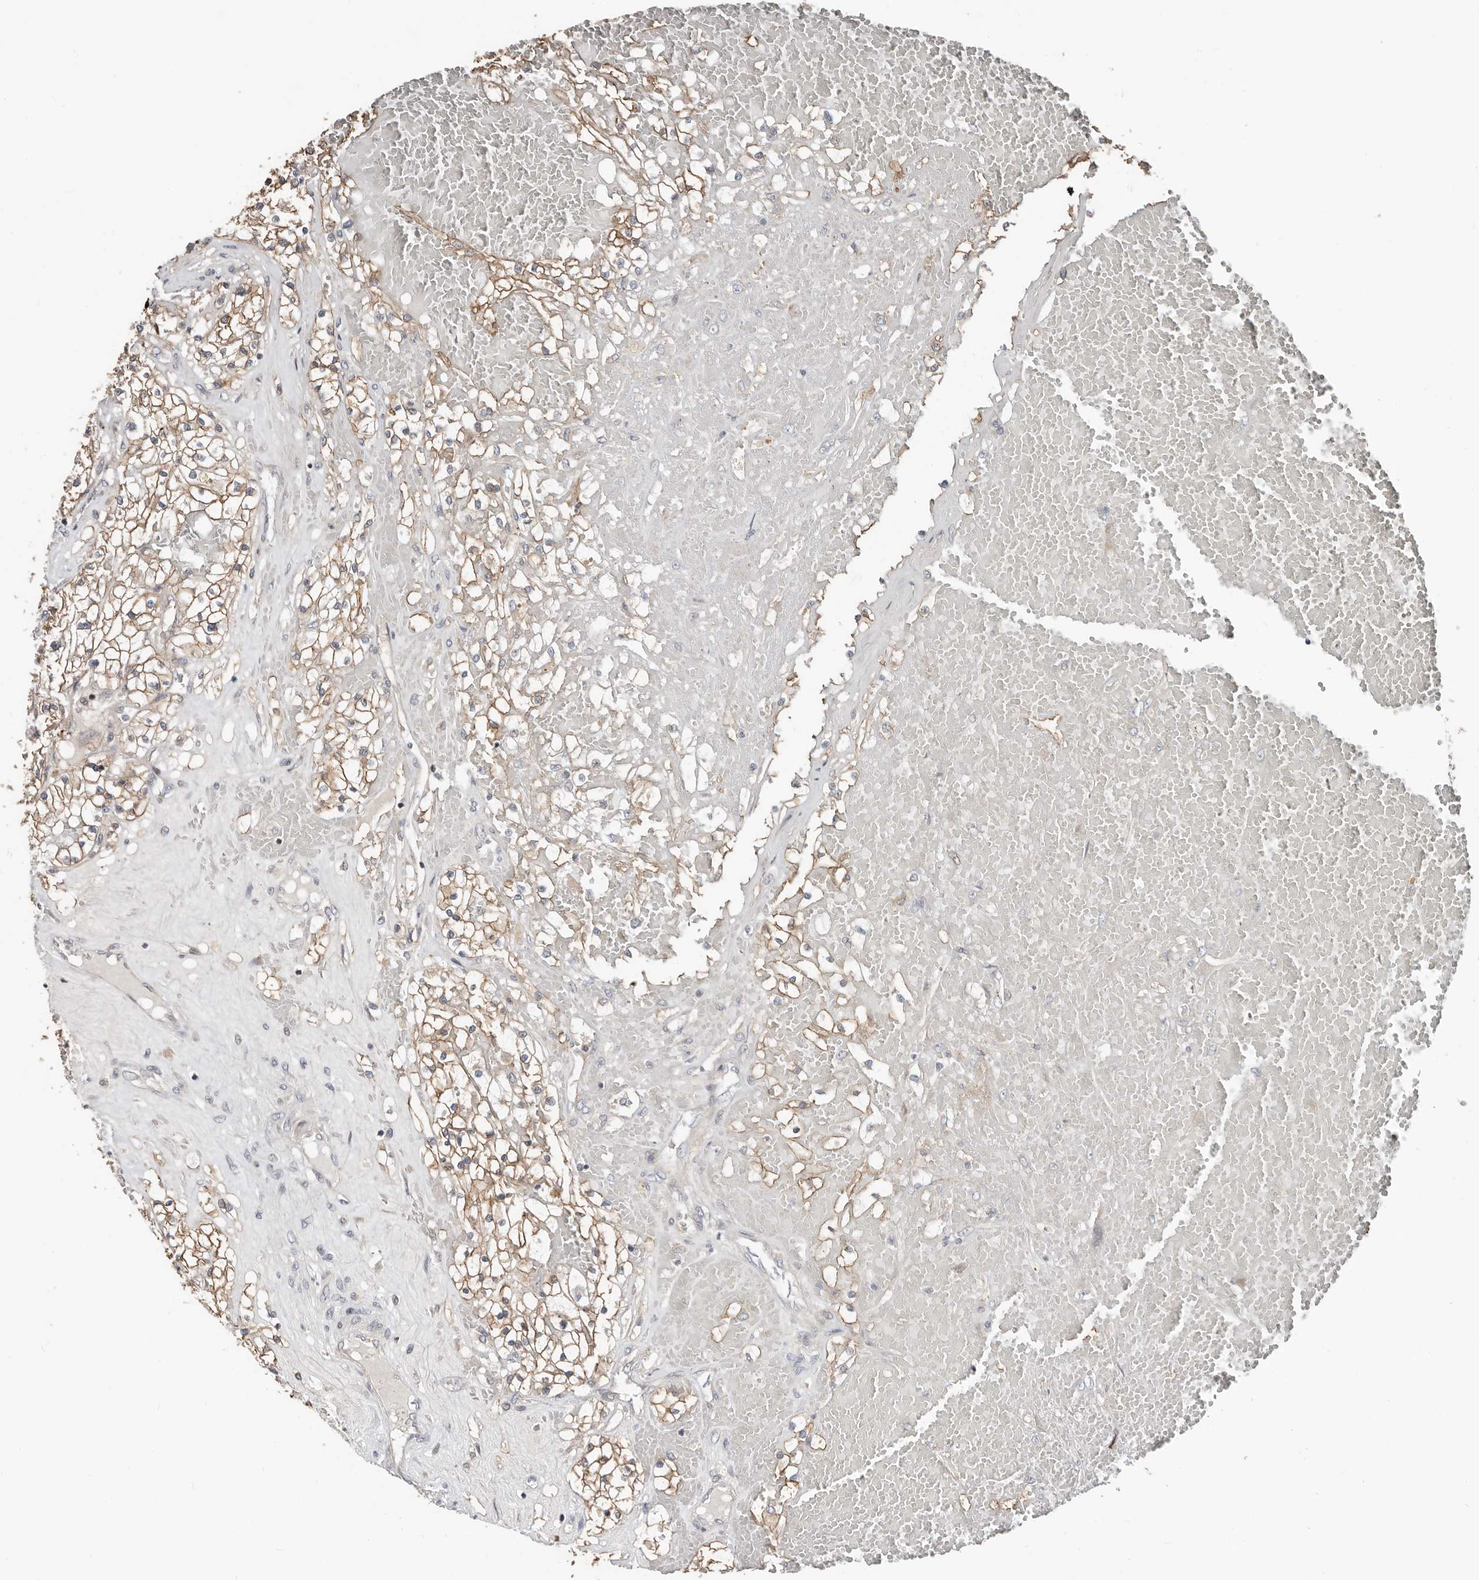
{"staining": {"intensity": "moderate", "quantity": "25%-75%", "location": "cytoplasmic/membranous"}, "tissue": "renal cancer", "cell_type": "Tumor cells", "image_type": "cancer", "snomed": [{"axis": "morphology", "description": "Normal tissue, NOS"}, {"axis": "morphology", "description": "Adenocarcinoma, NOS"}, {"axis": "topography", "description": "Kidney"}], "caption": "Immunohistochemistry of renal adenocarcinoma shows medium levels of moderate cytoplasmic/membranous expression in about 25%-75% of tumor cells. The staining was performed using DAB (3,3'-diaminobenzidine) to visualize the protein expression in brown, while the nuclei were stained in blue with hematoxylin (Magnification: 20x).", "gene": "SMYD4", "patient": {"sex": "male", "age": 68}}